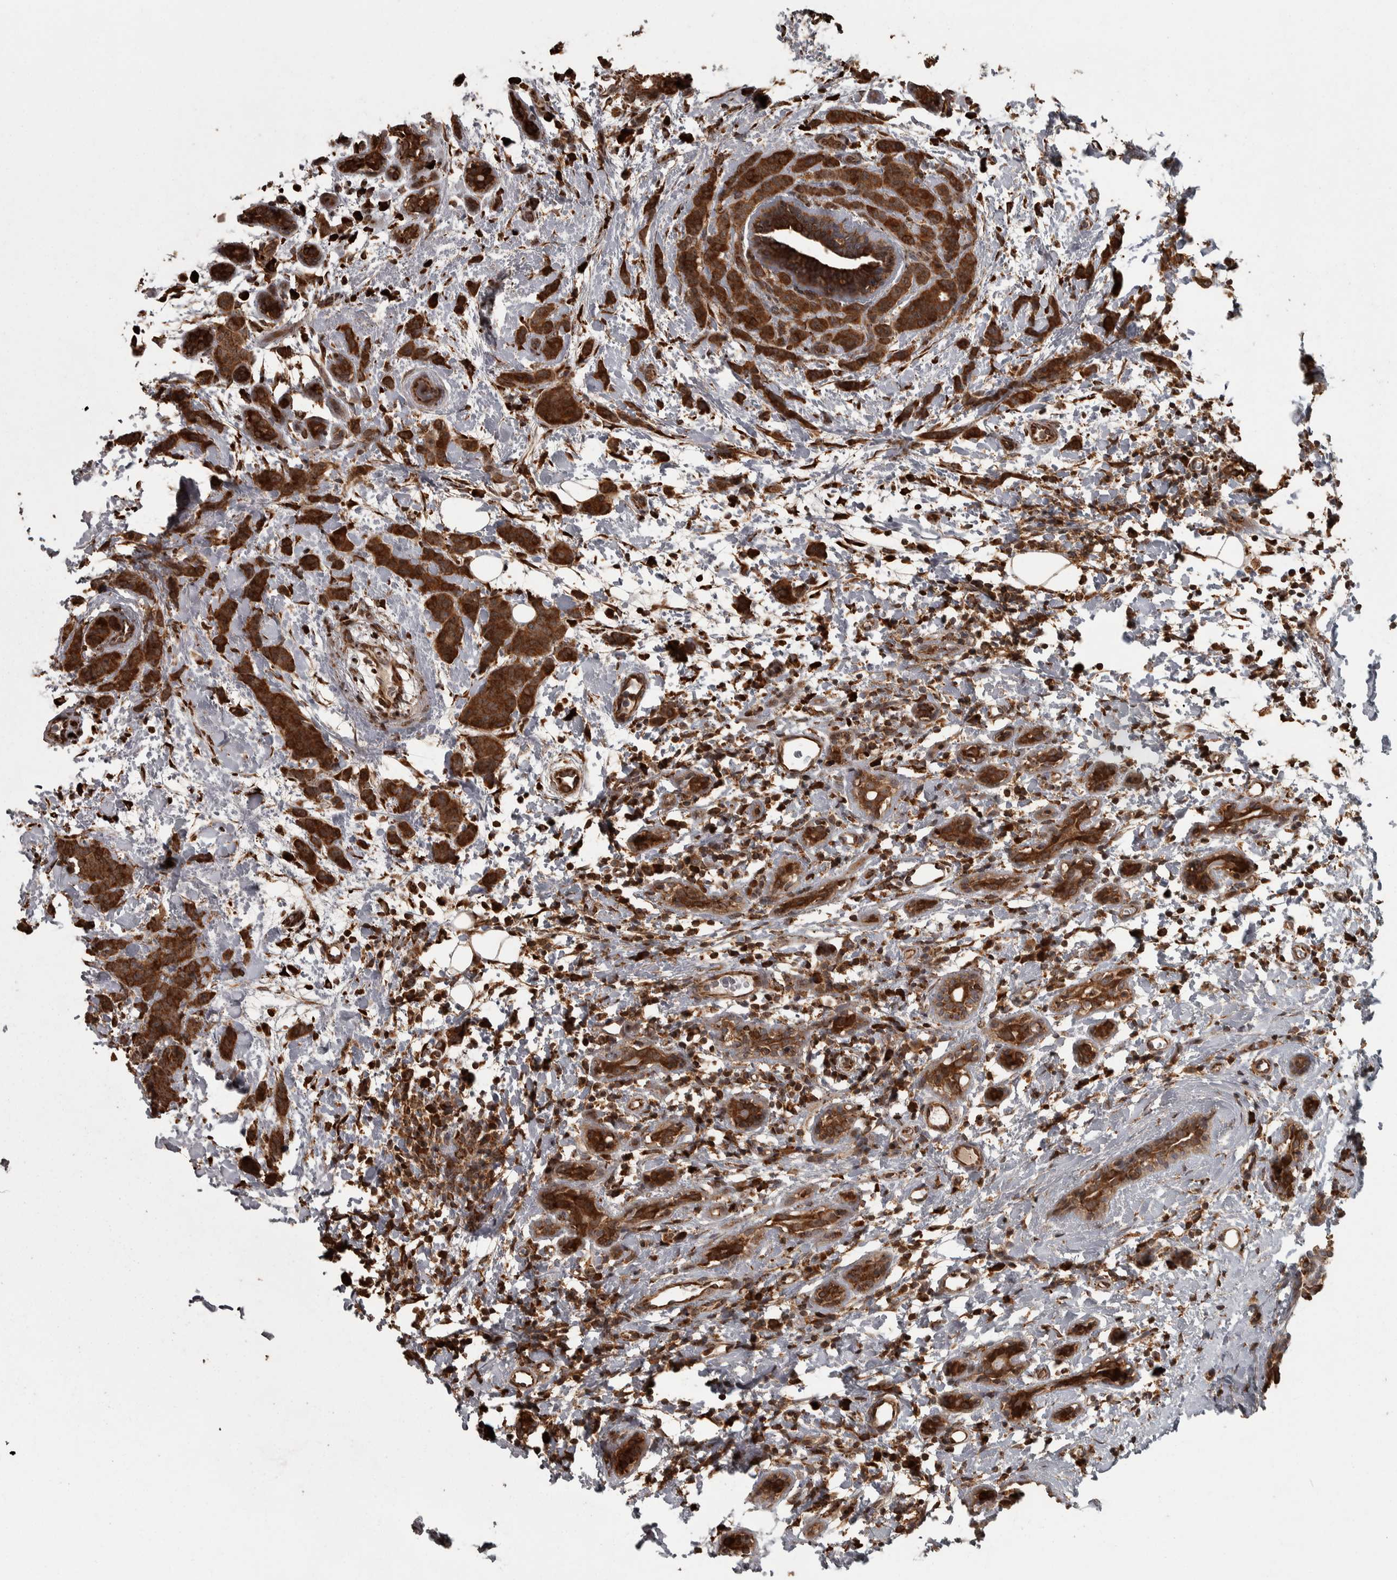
{"staining": {"intensity": "strong", "quantity": ">75%", "location": "cytoplasmic/membranous"}, "tissue": "breast cancer", "cell_type": "Tumor cells", "image_type": "cancer", "snomed": [{"axis": "morphology", "description": "Normal tissue, NOS"}, {"axis": "morphology", "description": "Duct carcinoma"}, {"axis": "topography", "description": "Breast"}], "caption": "Human breast cancer (intraductal carcinoma) stained for a protein (brown) exhibits strong cytoplasmic/membranous positive positivity in about >75% of tumor cells.", "gene": "AGBL3", "patient": {"sex": "female", "age": 40}}